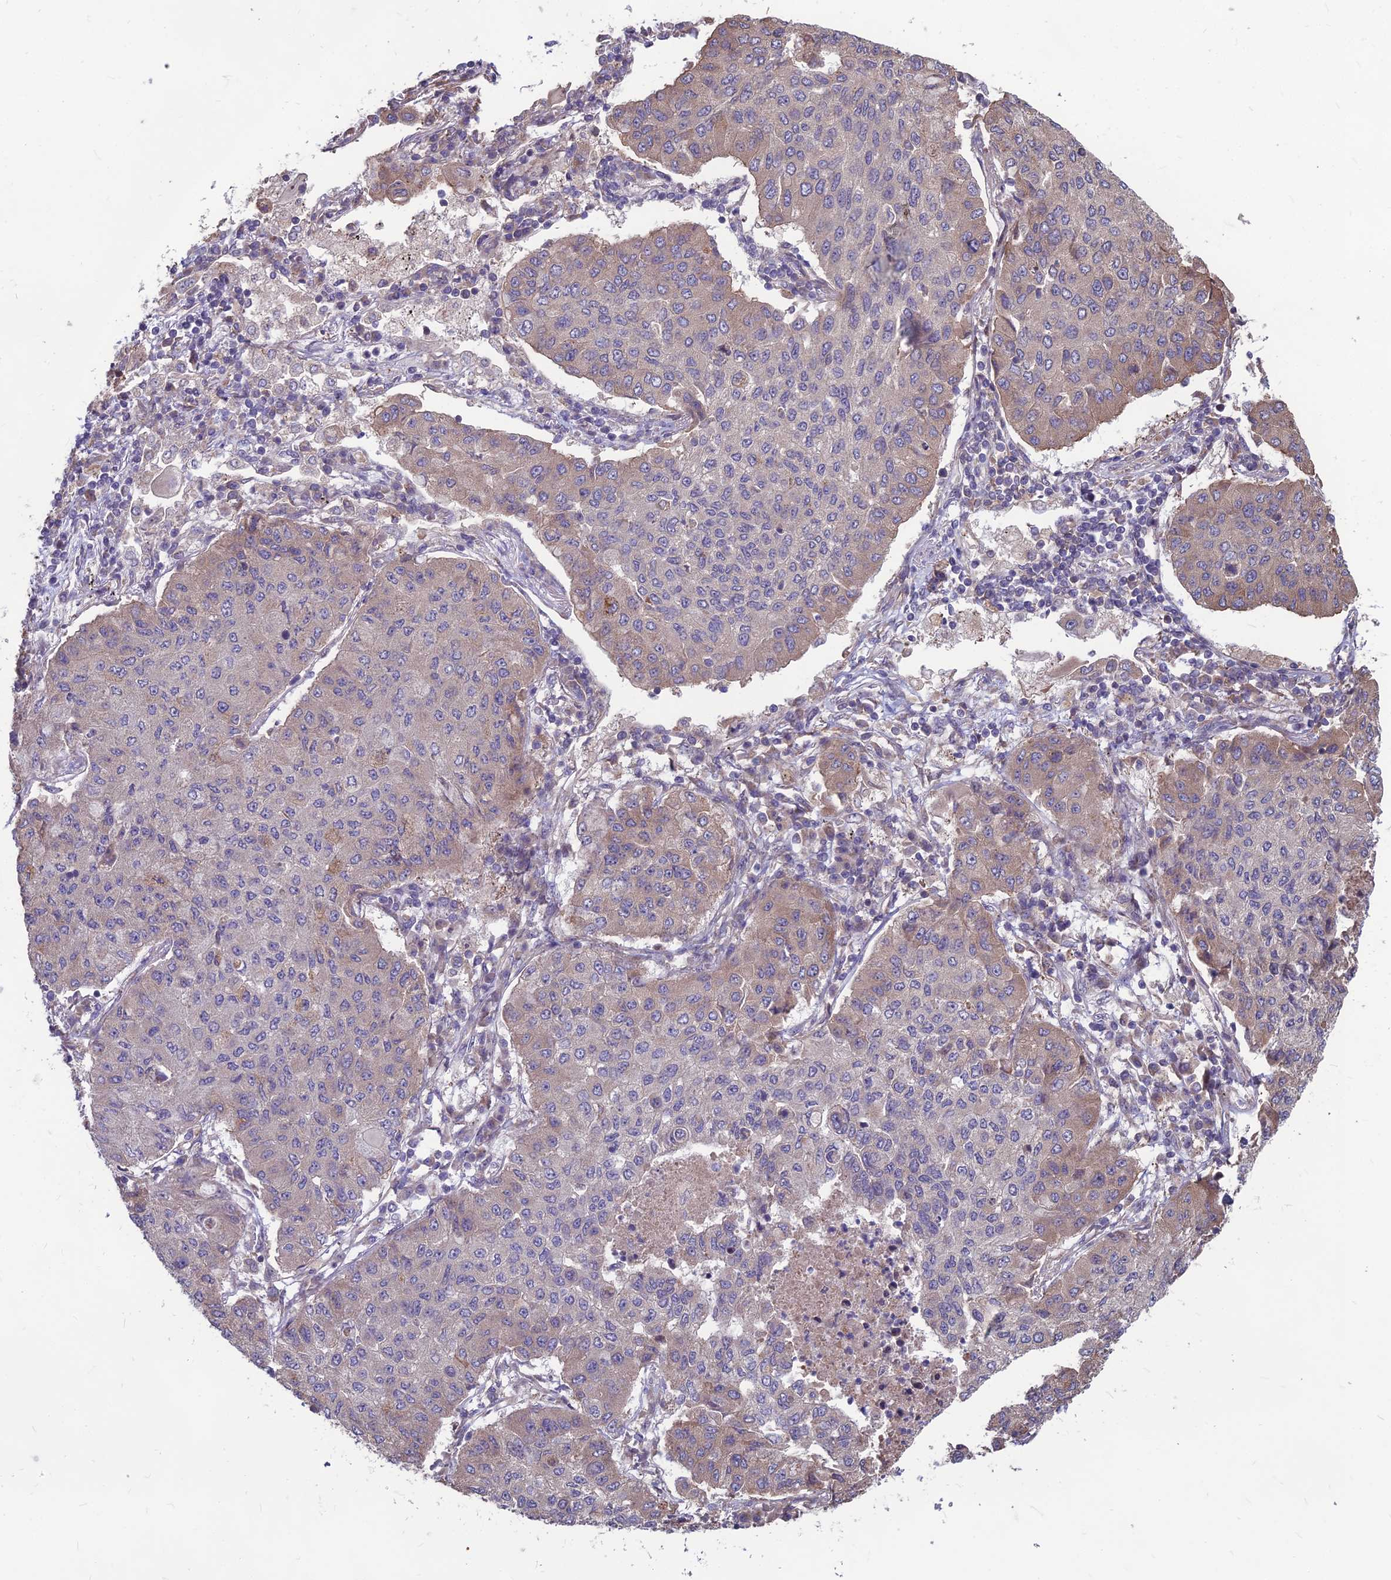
{"staining": {"intensity": "weak", "quantity": "<25%", "location": "cytoplasmic/membranous"}, "tissue": "lung cancer", "cell_type": "Tumor cells", "image_type": "cancer", "snomed": [{"axis": "morphology", "description": "Squamous cell carcinoma, NOS"}, {"axis": "topography", "description": "Lung"}], "caption": "The micrograph displays no staining of tumor cells in squamous cell carcinoma (lung).", "gene": "LSM6", "patient": {"sex": "male", "age": 74}}